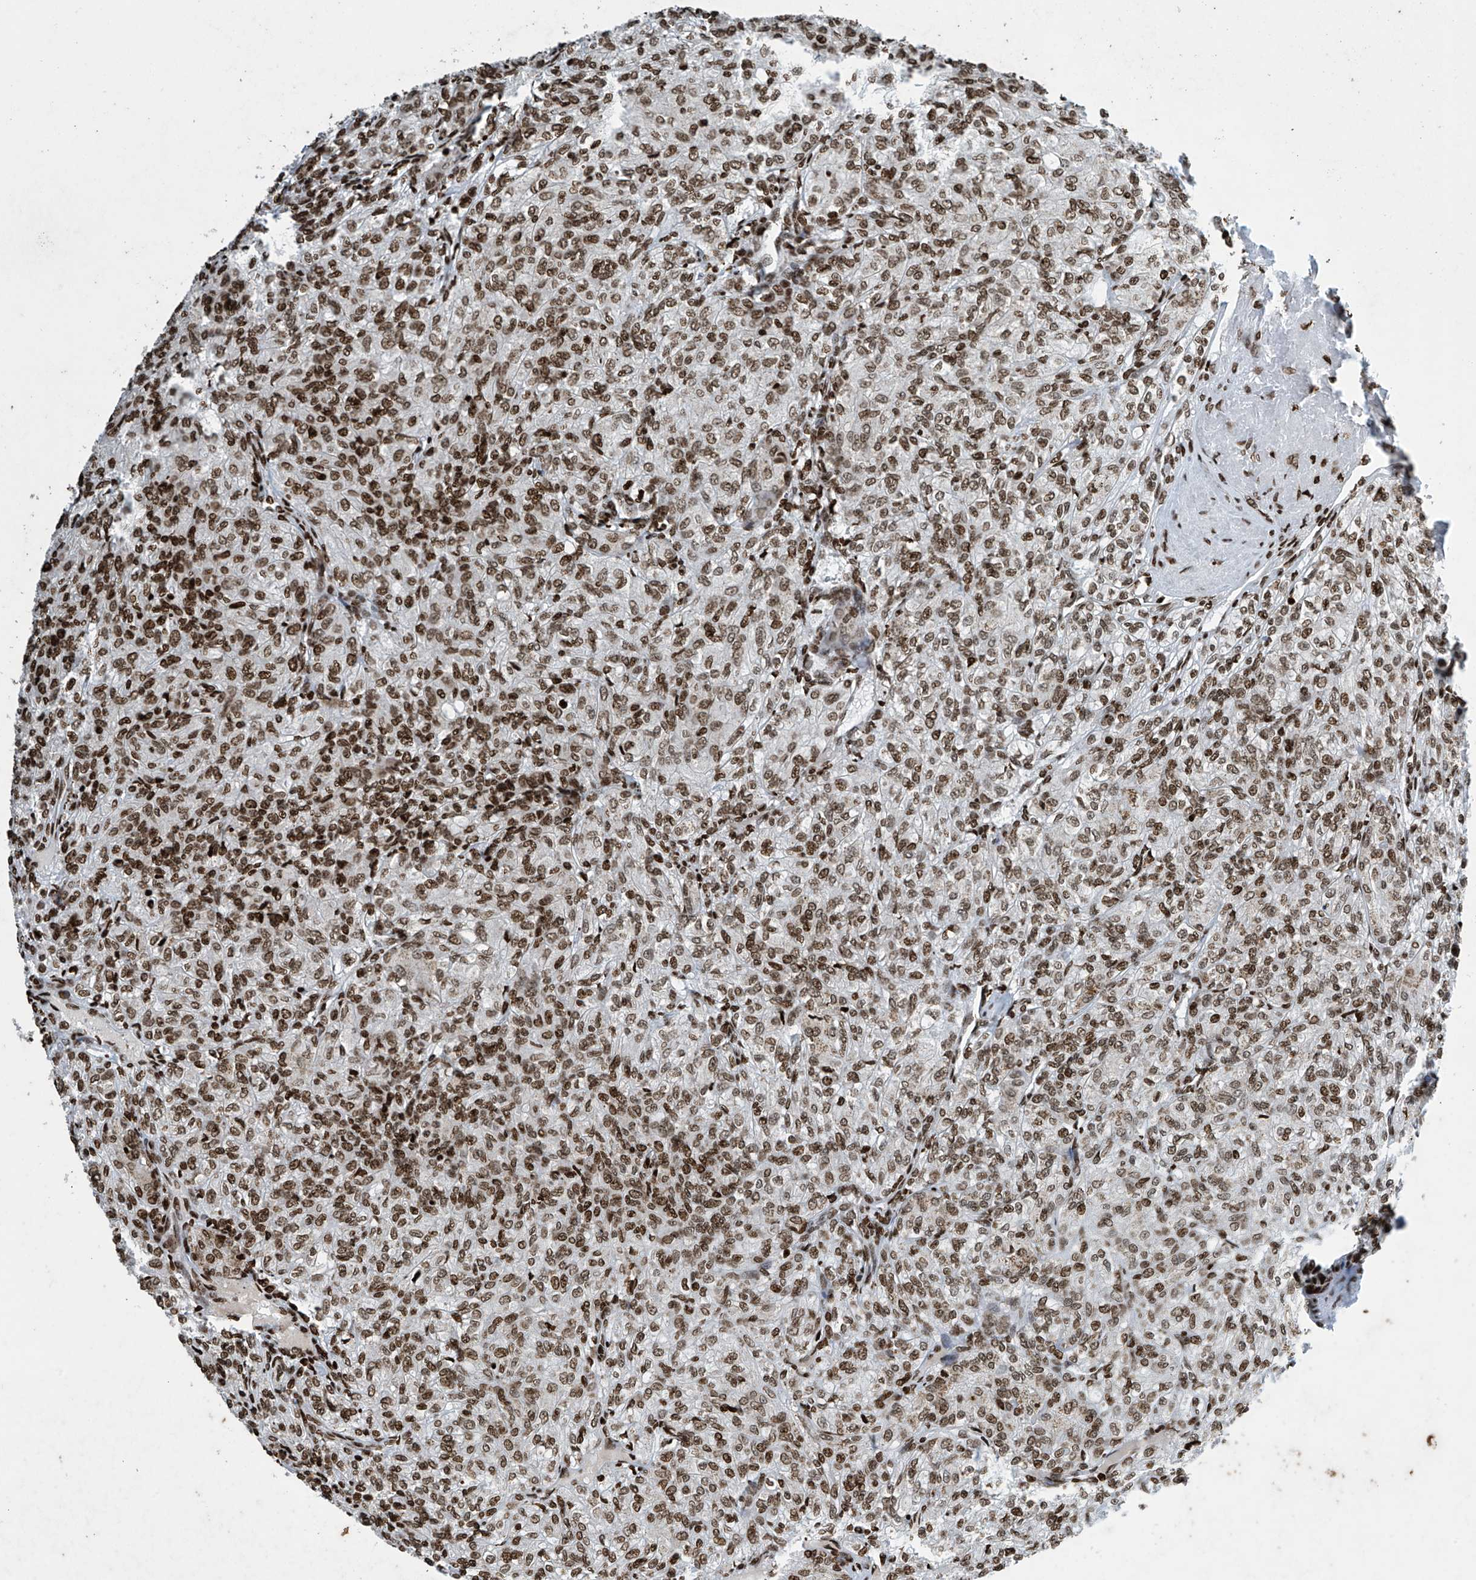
{"staining": {"intensity": "strong", "quantity": ">75%", "location": "nuclear"}, "tissue": "renal cancer", "cell_type": "Tumor cells", "image_type": "cancer", "snomed": [{"axis": "morphology", "description": "Adenocarcinoma, NOS"}, {"axis": "topography", "description": "Kidney"}], "caption": "The photomicrograph reveals staining of renal cancer, revealing strong nuclear protein expression (brown color) within tumor cells.", "gene": "H4C16", "patient": {"sex": "male", "age": 77}}